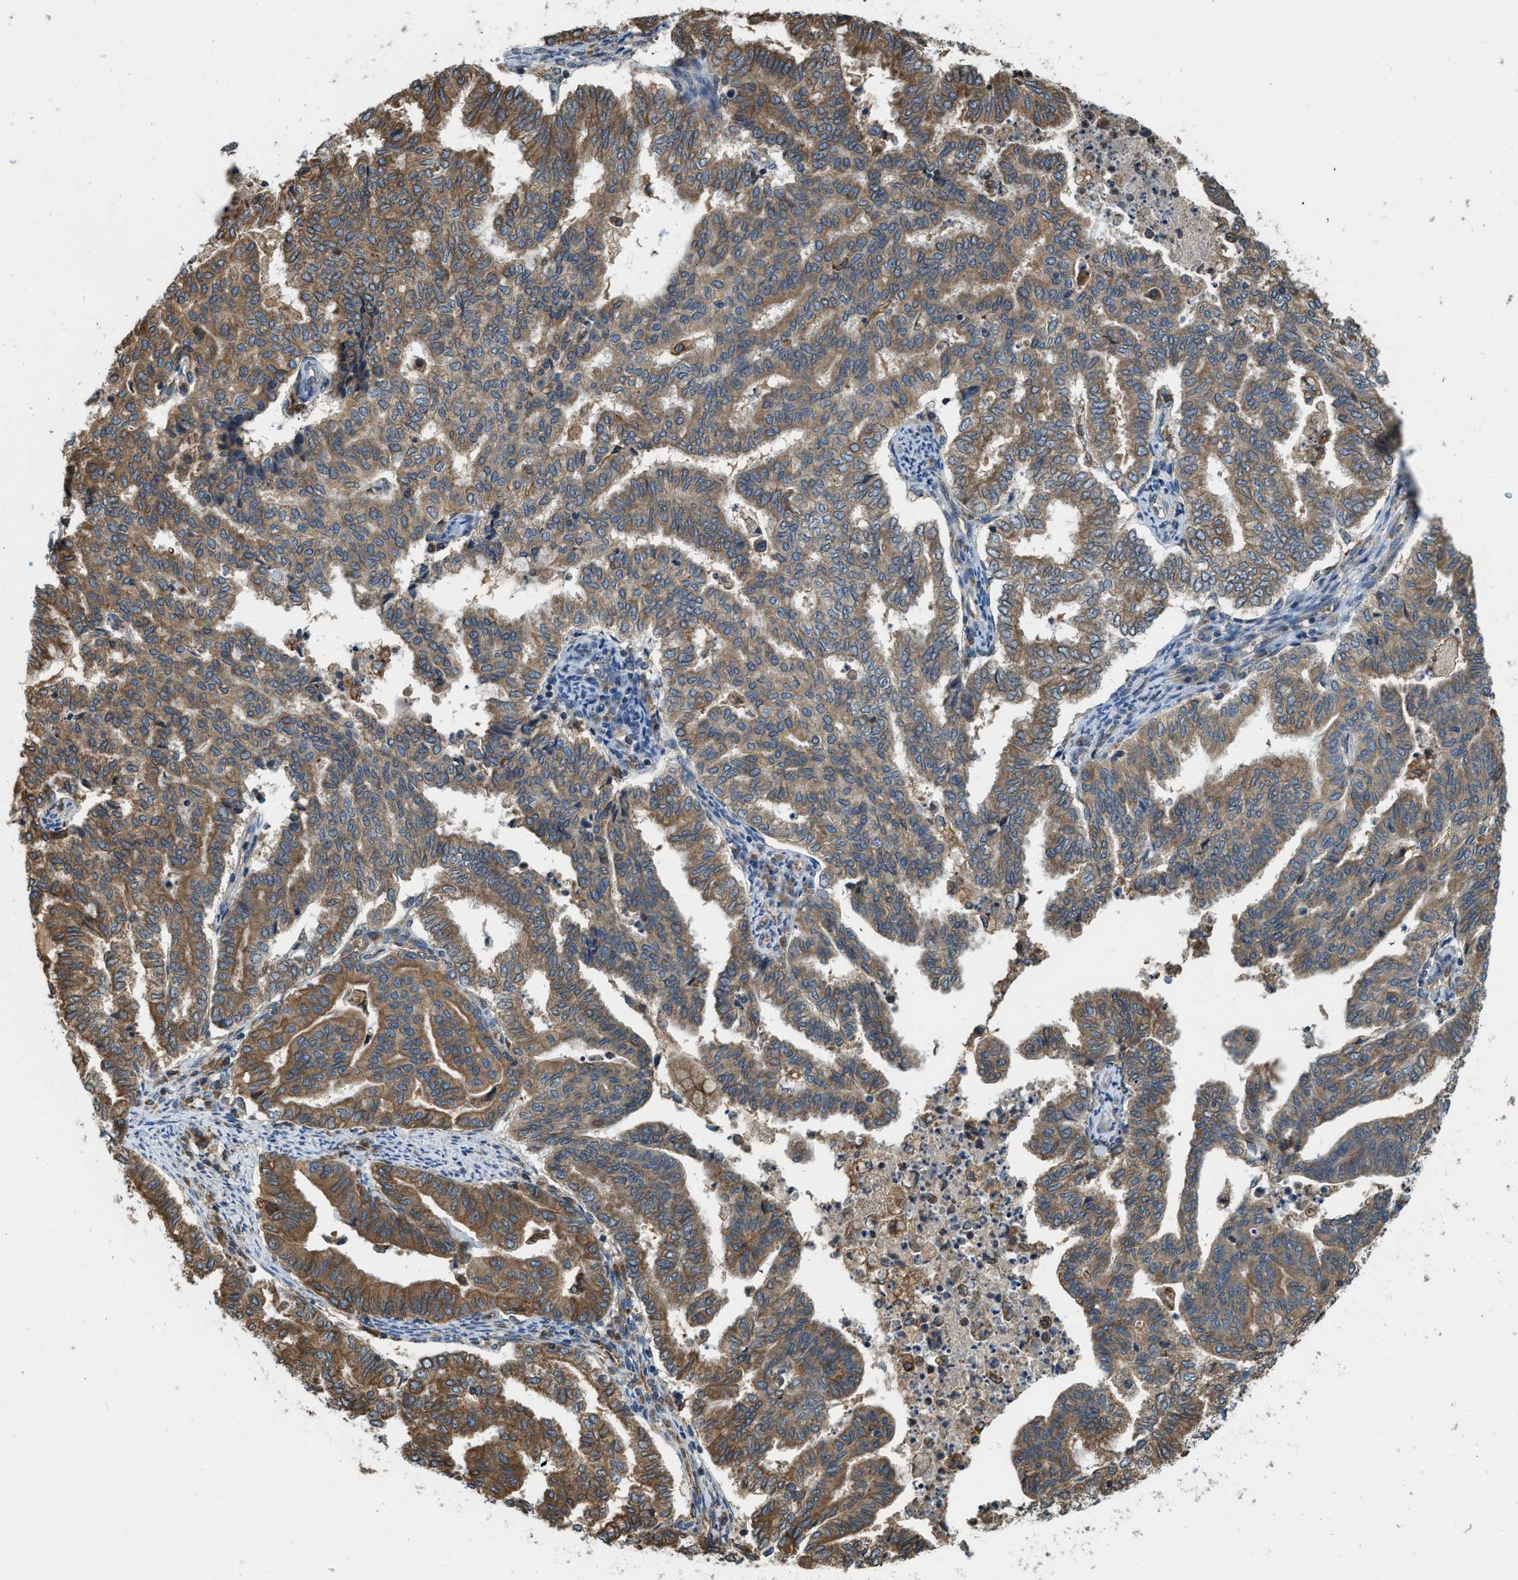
{"staining": {"intensity": "moderate", "quantity": ">75%", "location": "cytoplasmic/membranous"}, "tissue": "endometrial cancer", "cell_type": "Tumor cells", "image_type": "cancer", "snomed": [{"axis": "morphology", "description": "Adenocarcinoma, NOS"}, {"axis": "topography", "description": "Endometrium"}], "caption": "There is medium levels of moderate cytoplasmic/membranous positivity in tumor cells of endometrial cancer (adenocarcinoma), as demonstrated by immunohistochemical staining (brown color).", "gene": "BCAP31", "patient": {"sex": "female", "age": 79}}